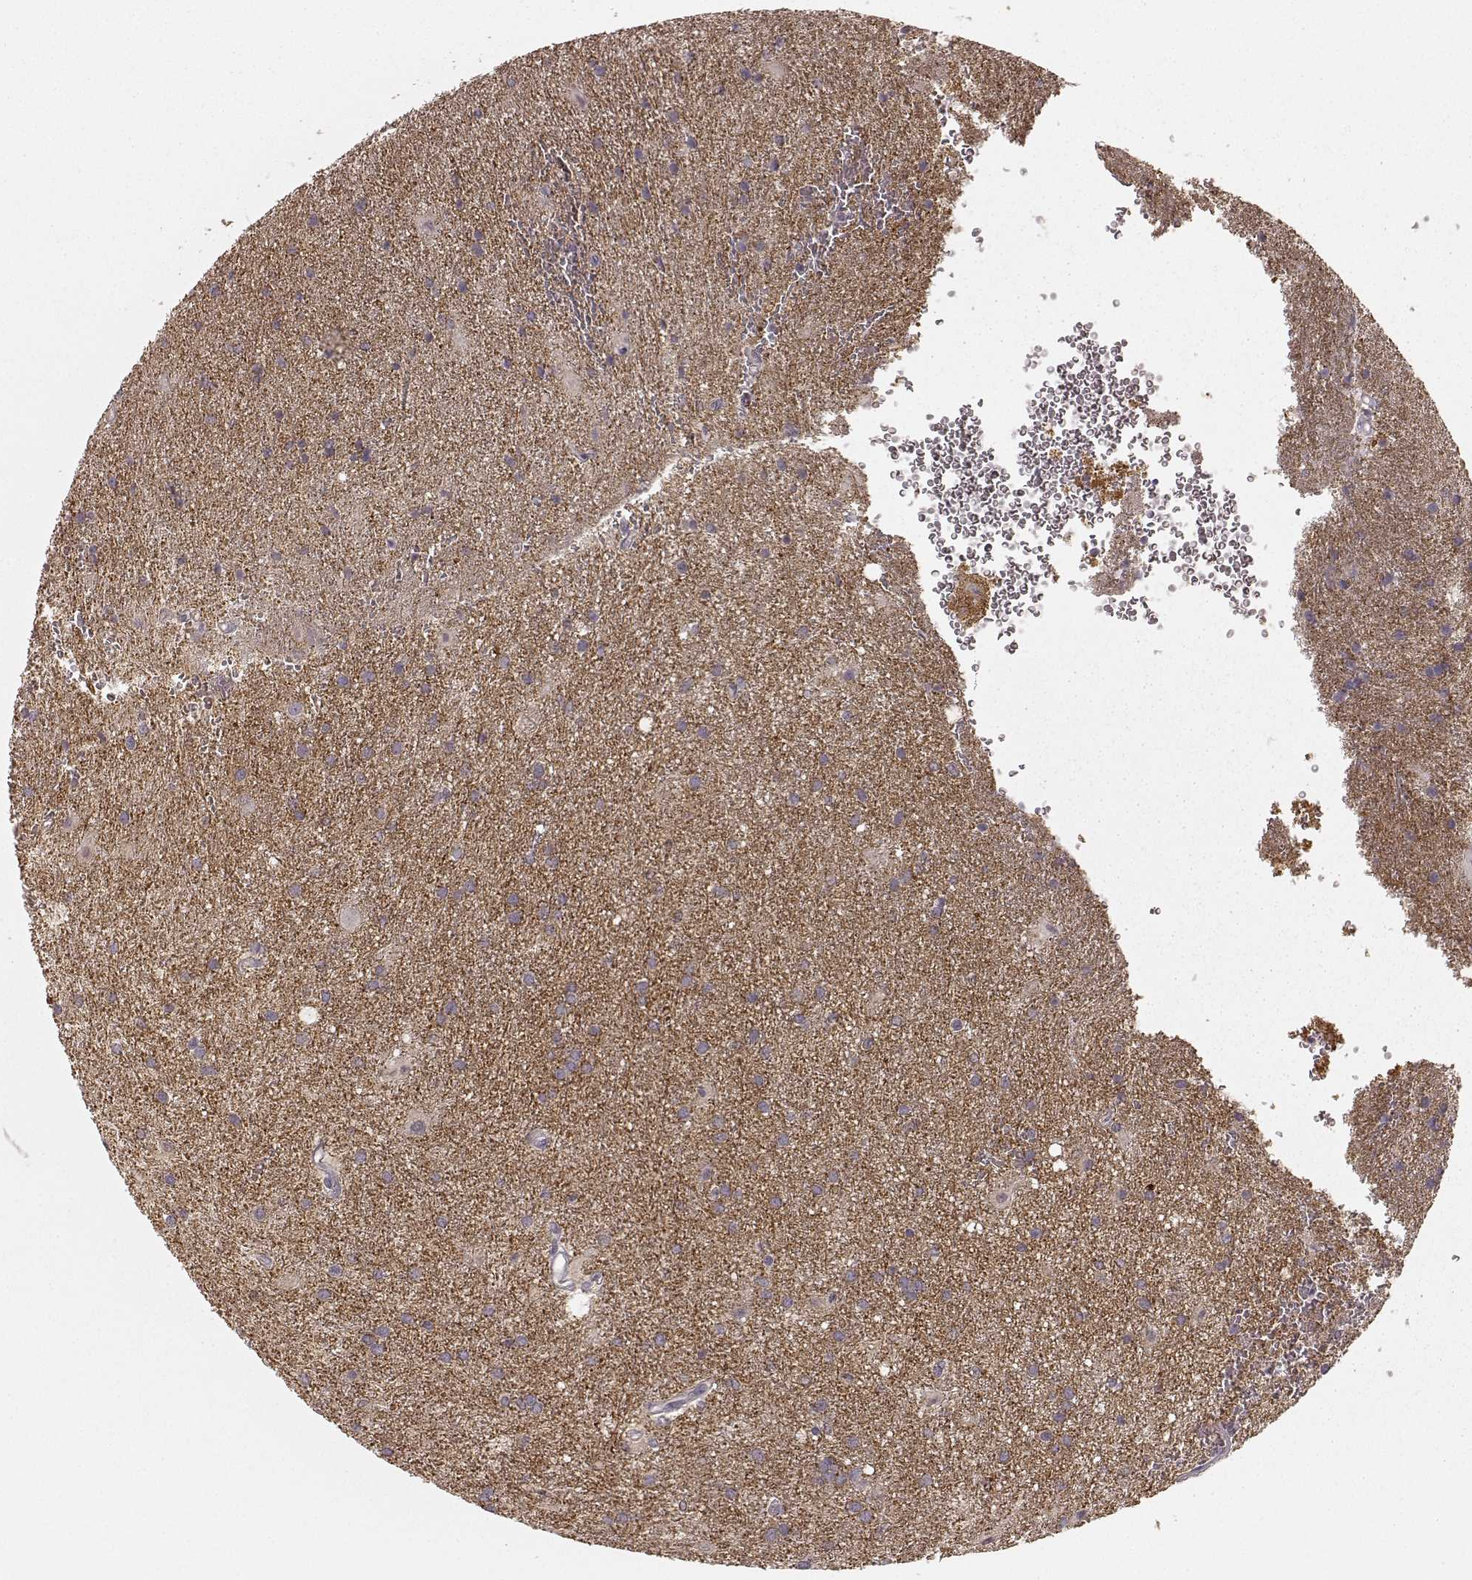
{"staining": {"intensity": "weak", "quantity": ">75%", "location": "cytoplasmic/membranous"}, "tissue": "glioma", "cell_type": "Tumor cells", "image_type": "cancer", "snomed": [{"axis": "morphology", "description": "Glioma, malignant, Low grade"}, {"axis": "topography", "description": "Brain"}], "caption": "Immunohistochemical staining of malignant glioma (low-grade) displays low levels of weak cytoplasmic/membranous protein expression in approximately >75% of tumor cells. (Brightfield microscopy of DAB IHC at high magnification).", "gene": "PRKCE", "patient": {"sex": "male", "age": 58}}